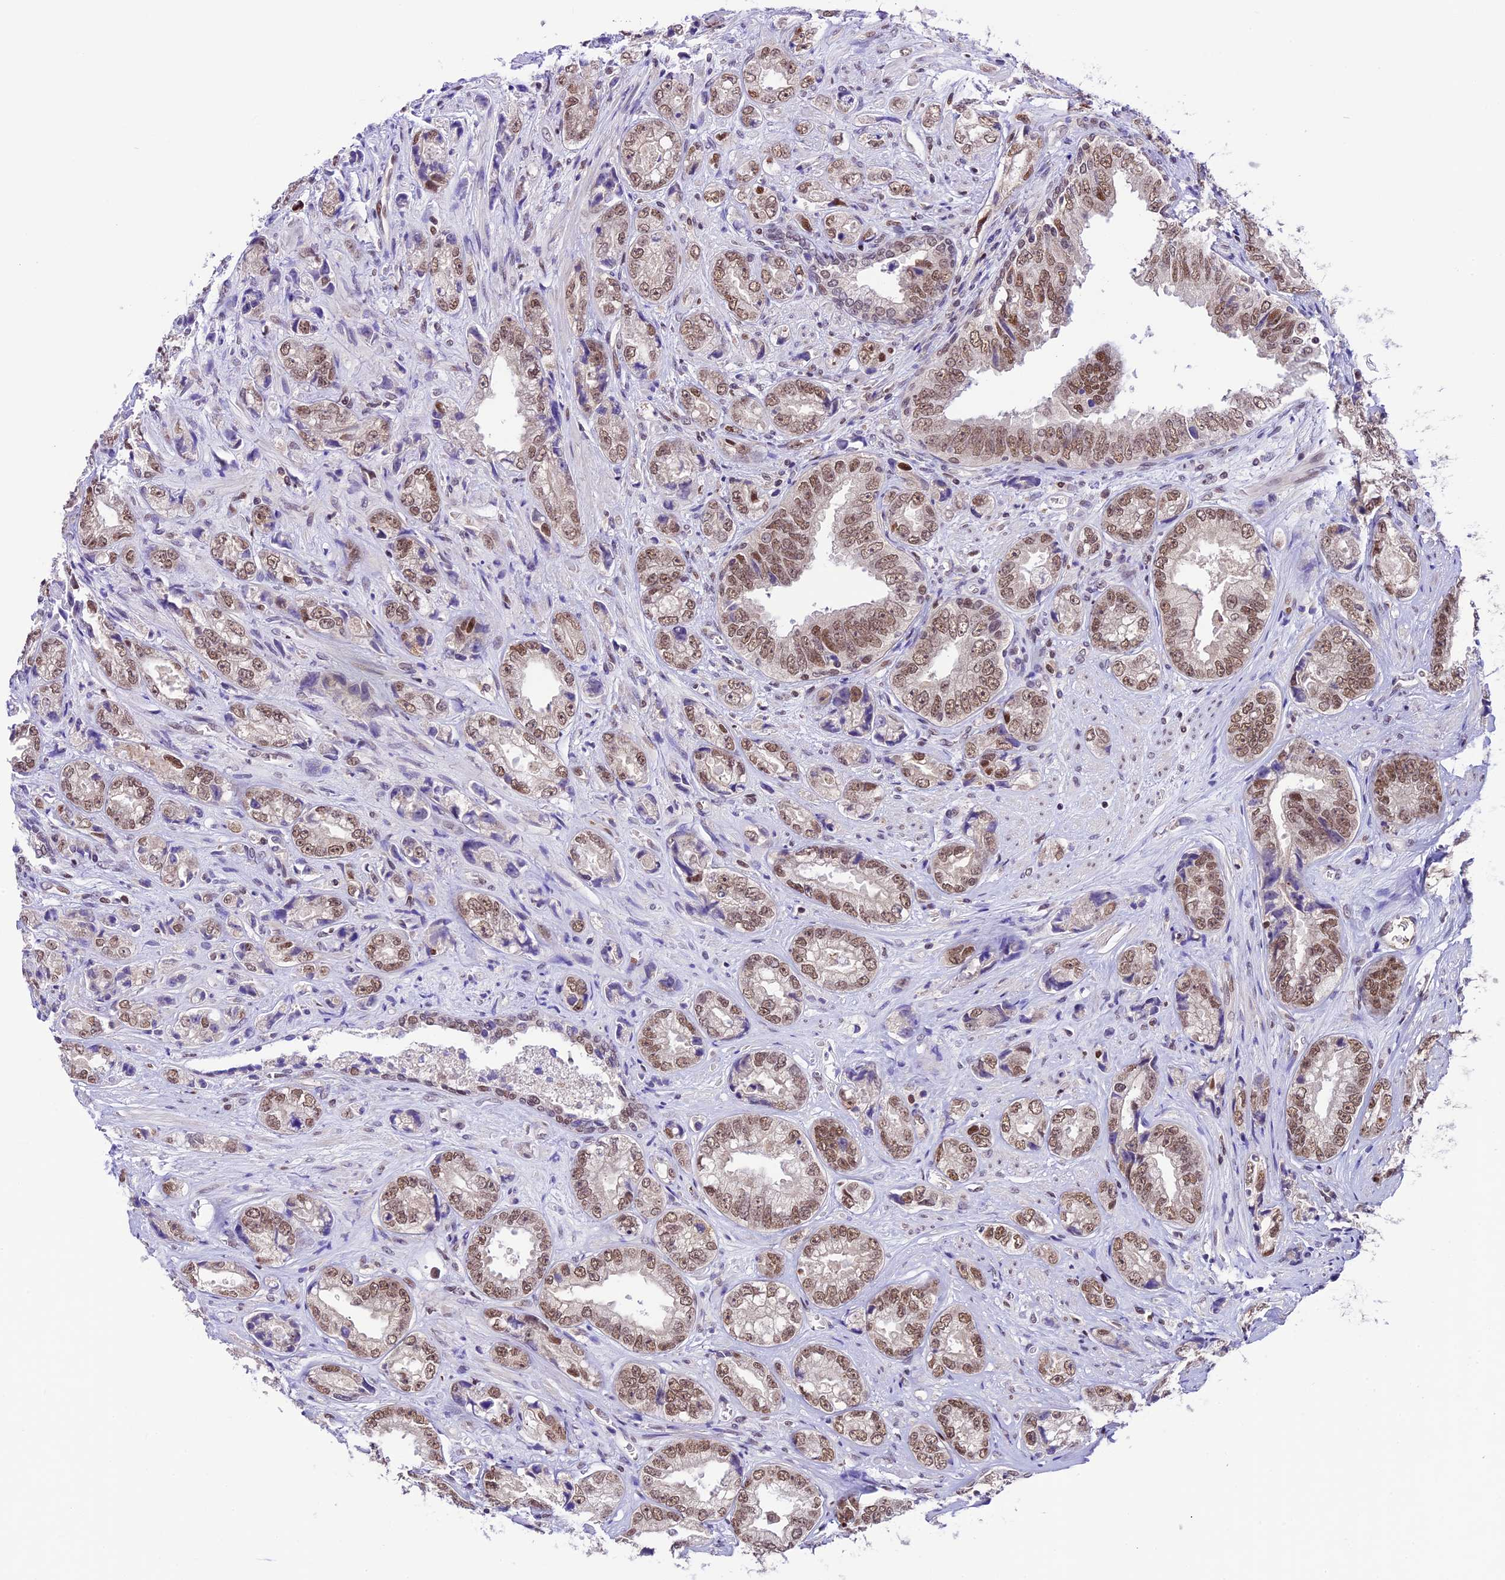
{"staining": {"intensity": "moderate", "quantity": ">75%", "location": "nuclear"}, "tissue": "prostate cancer", "cell_type": "Tumor cells", "image_type": "cancer", "snomed": [{"axis": "morphology", "description": "Adenocarcinoma, High grade"}, {"axis": "topography", "description": "Prostate"}], "caption": "Prostate cancer (adenocarcinoma (high-grade)) stained with a protein marker displays moderate staining in tumor cells.", "gene": "SHKBP1", "patient": {"sex": "male", "age": 61}}